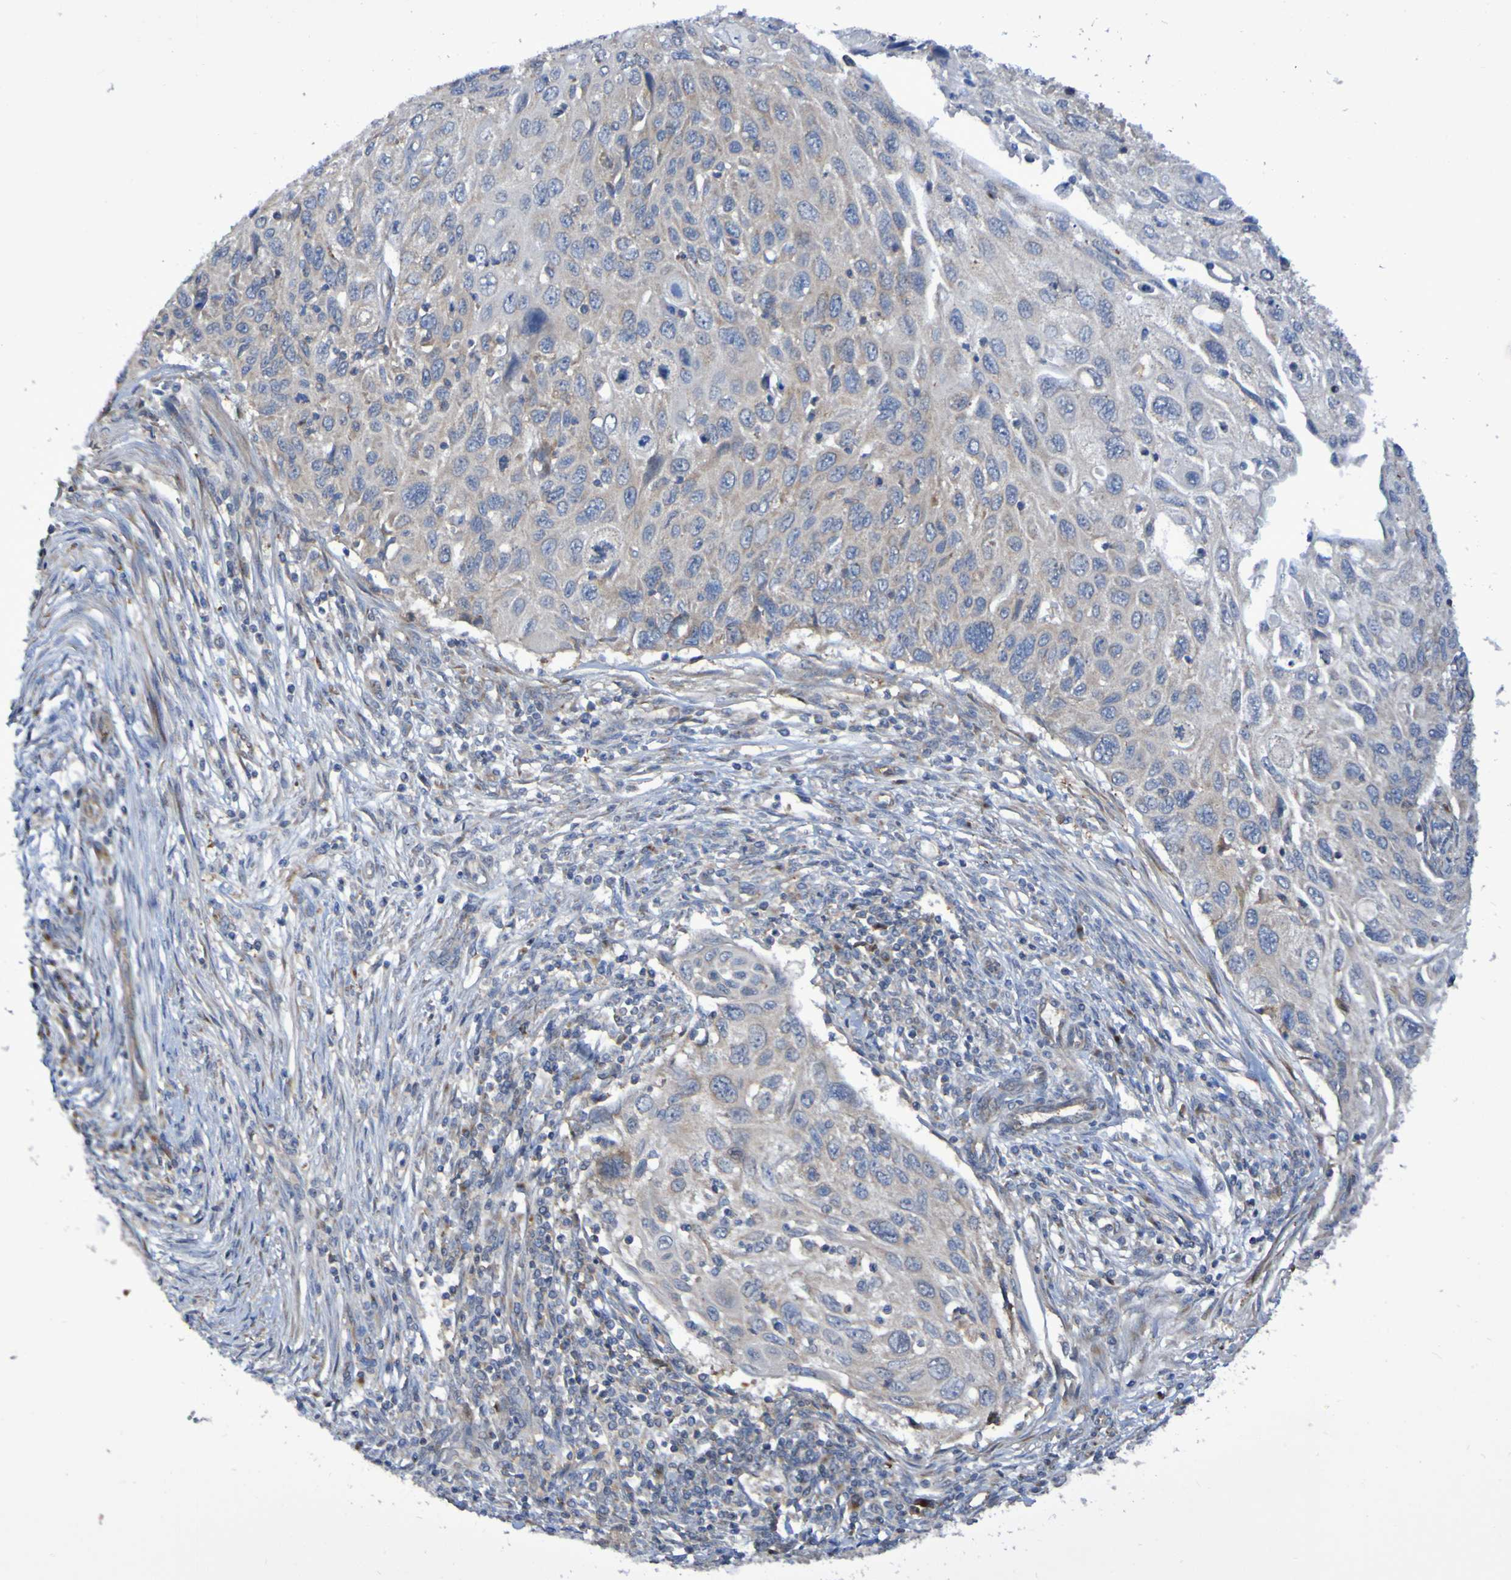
{"staining": {"intensity": "weak", "quantity": "25%-75%", "location": "cytoplasmic/membranous"}, "tissue": "cervical cancer", "cell_type": "Tumor cells", "image_type": "cancer", "snomed": [{"axis": "morphology", "description": "Squamous cell carcinoma, NOS"}, {"axis": "topography", "description": "Cervix"}], "caption": "Weak cytoplasmic/membranous staining is appreciated in approximately 25%-75% of tumor cells in squamous cell carcinoma (cervical).", "gene": "LMBRD2", "patient": {"sex": "female", "age": 70}}